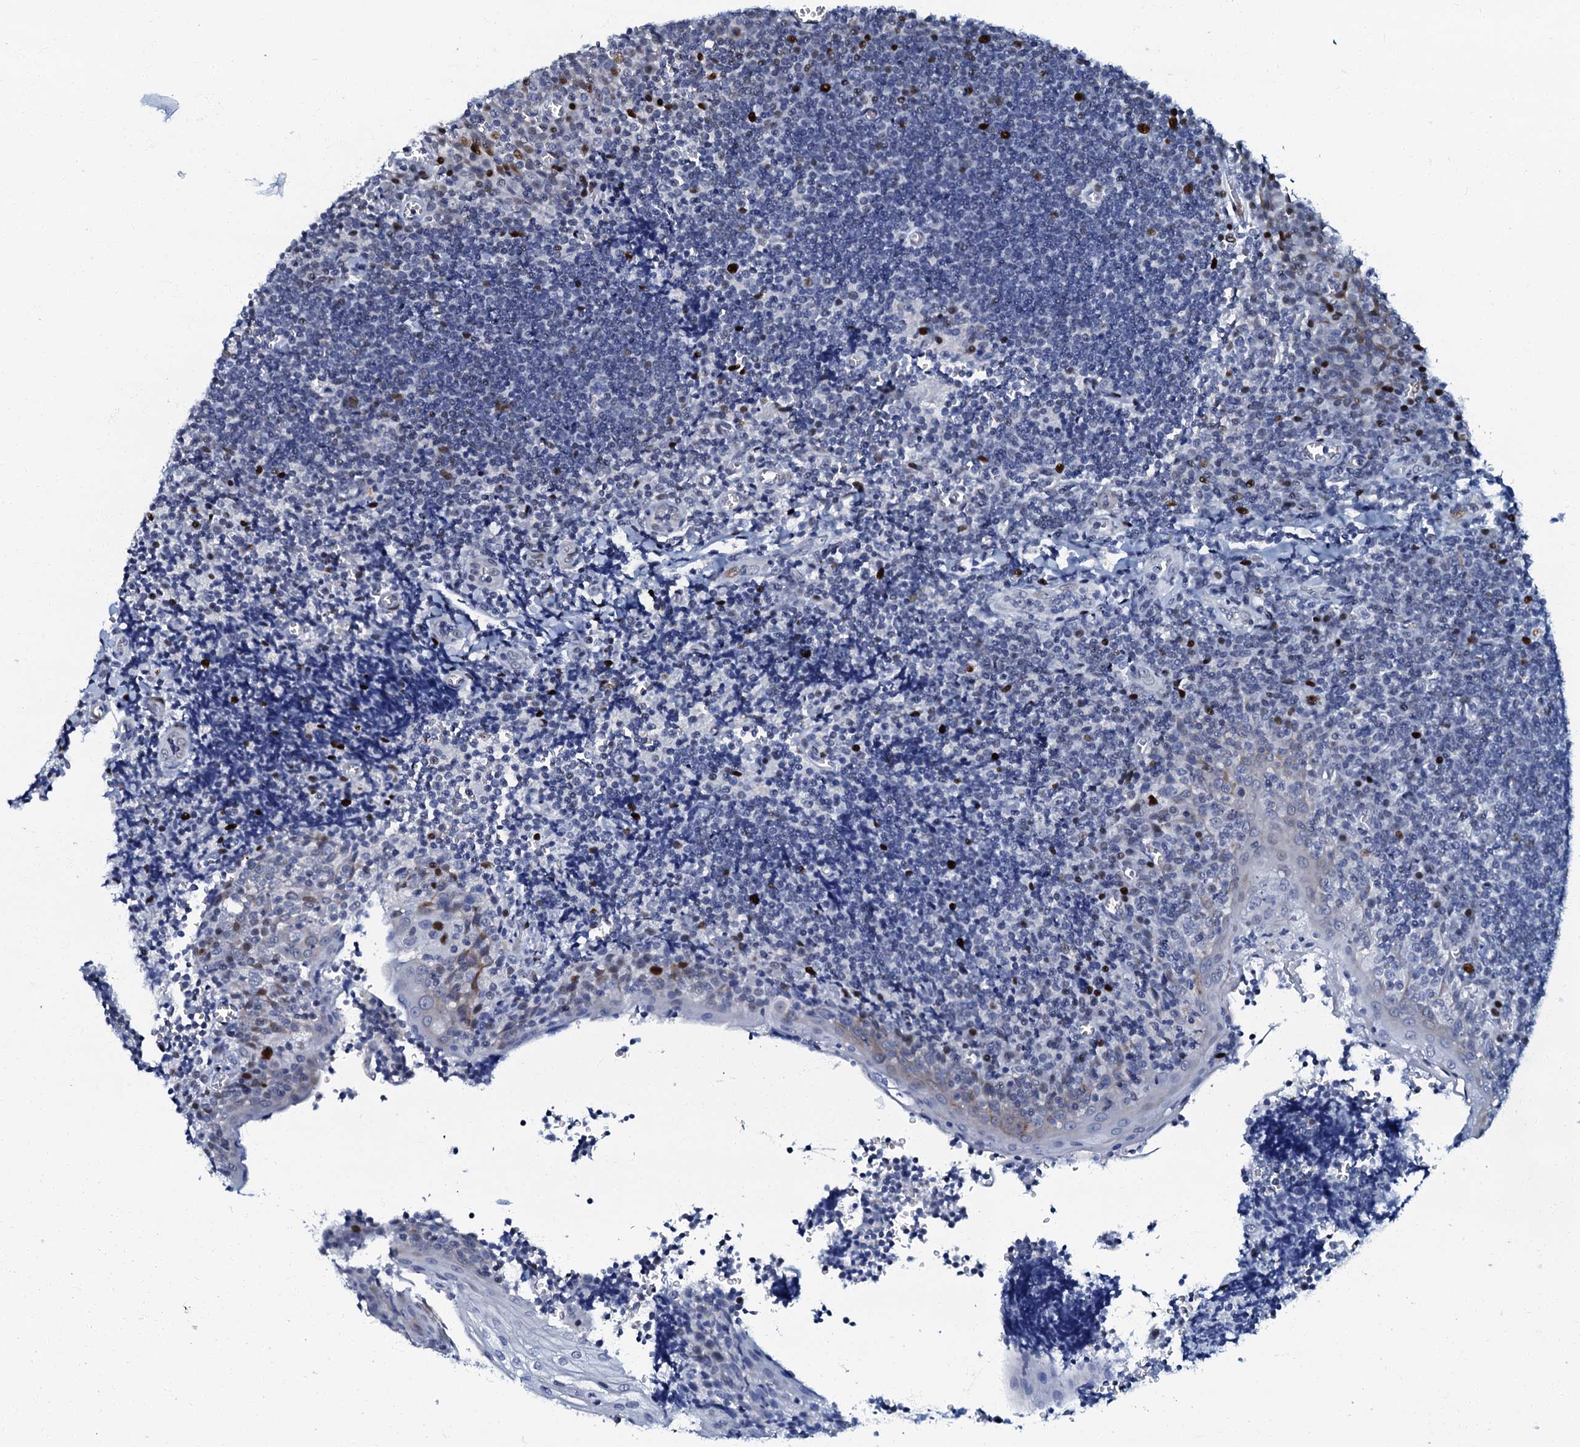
{"staining": {"intensity": "moderate", "quantity": "<25%", "location": "nuclear"}, "tissue": "tonsil", "cell_type": "Germinal center cells", "image_type": "normal", "snomed": [{"axis": "morphology", "description": "Normal tissue, NOS"}, {"axis": "topography", "description": "Tonsil"}], "caption": "Immunohistochemistry micrograph of benign tonsil: tonsil stained using IHC exhibits low levels of moderate protein expression localized specifically in the nuclear of germinal center cells, appearing as a nuclear brown color.", "gene": "MFSD5", "patient": {"sex": "male", "age": 27}}